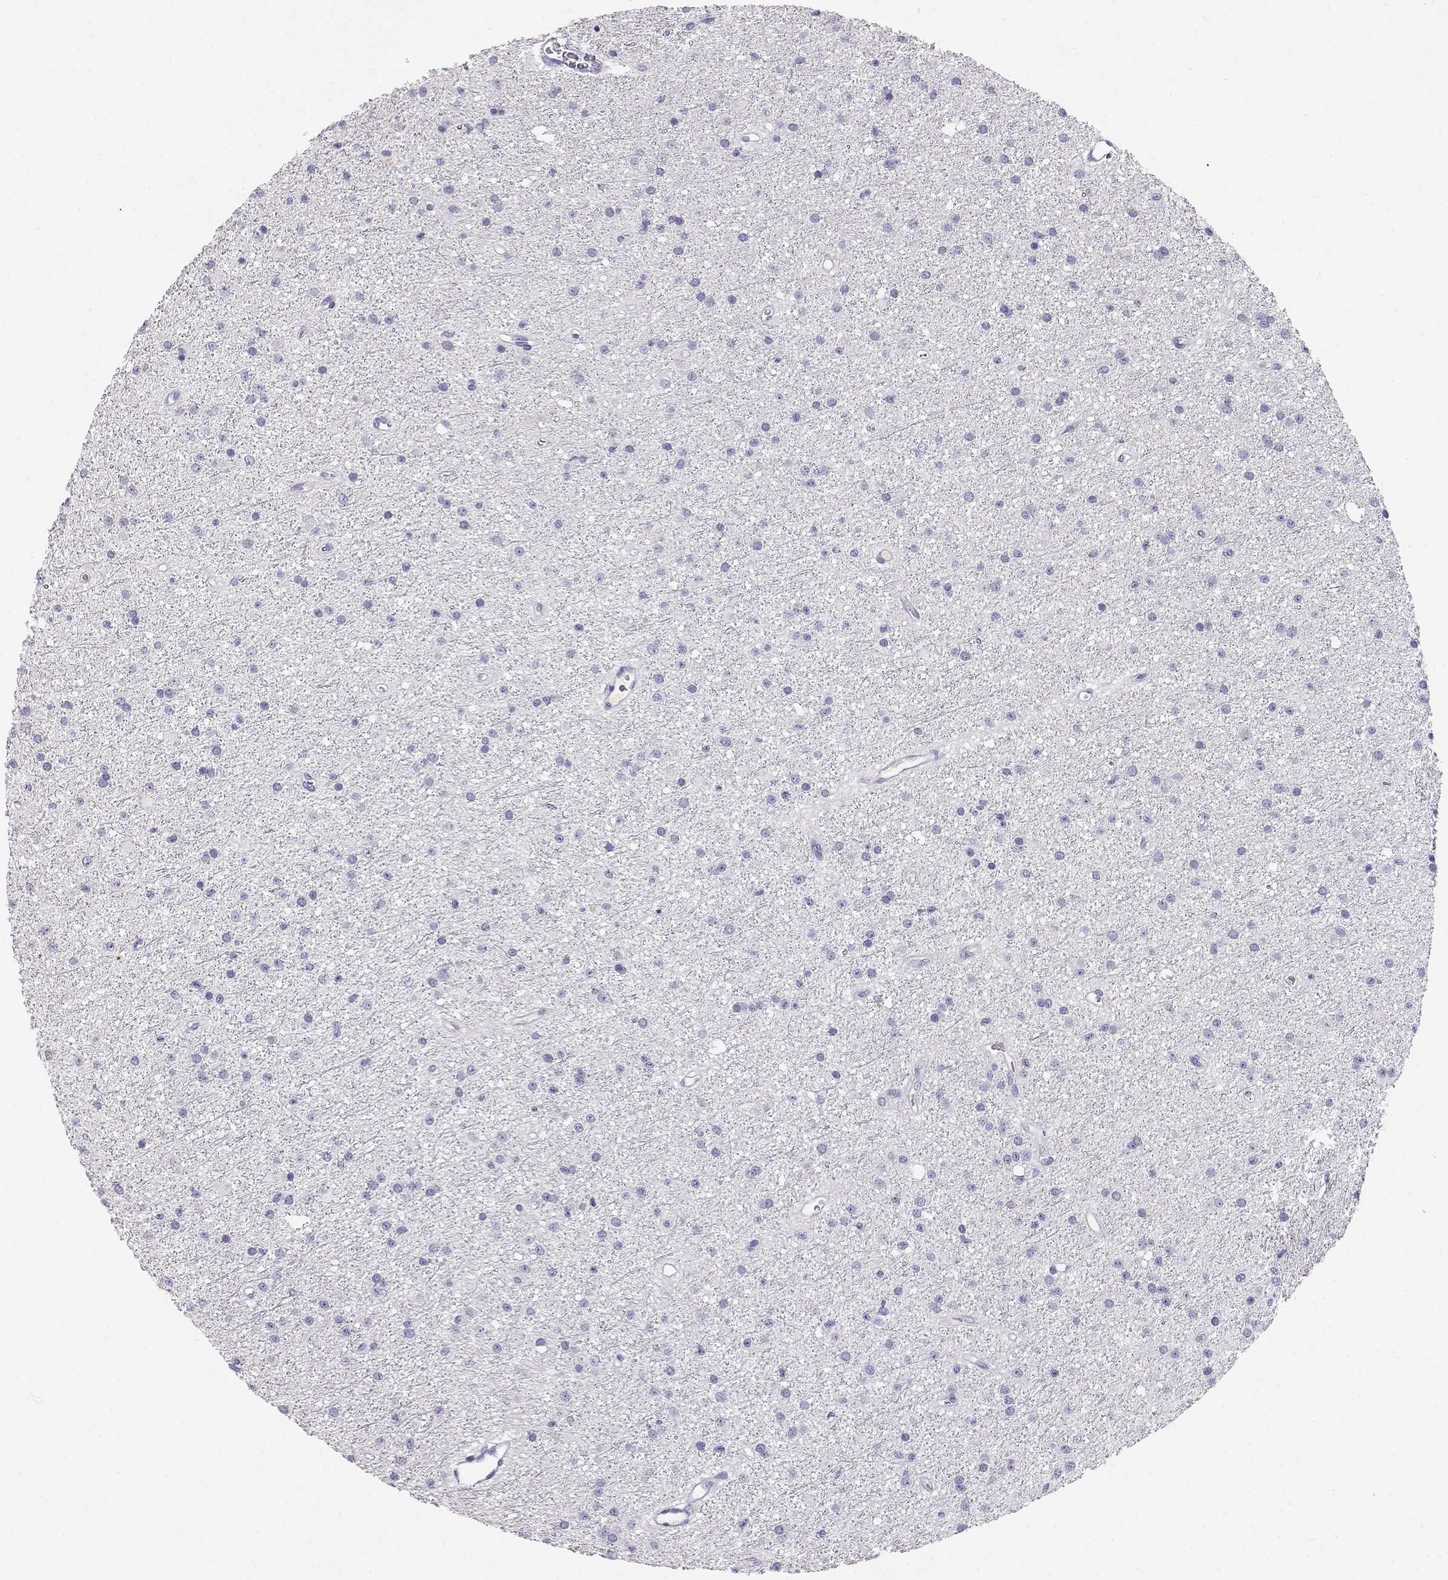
{"staining": {"intensity": "negative", "quantity": "none", "location": "none"}, "tissue": "glioma", "cell_type": "Tumor cells", "image_type": "cancer", "snomed": [{"axis": "morphology", "description": "Glioma, malignant, Low grade"}, {"axis": "topography", "description": "Brain"}], "caption": "There is no significant positivity in tumor cells of glioma.", "gene": "GPR174", "patient": {"sex": "male", "age": 27}}